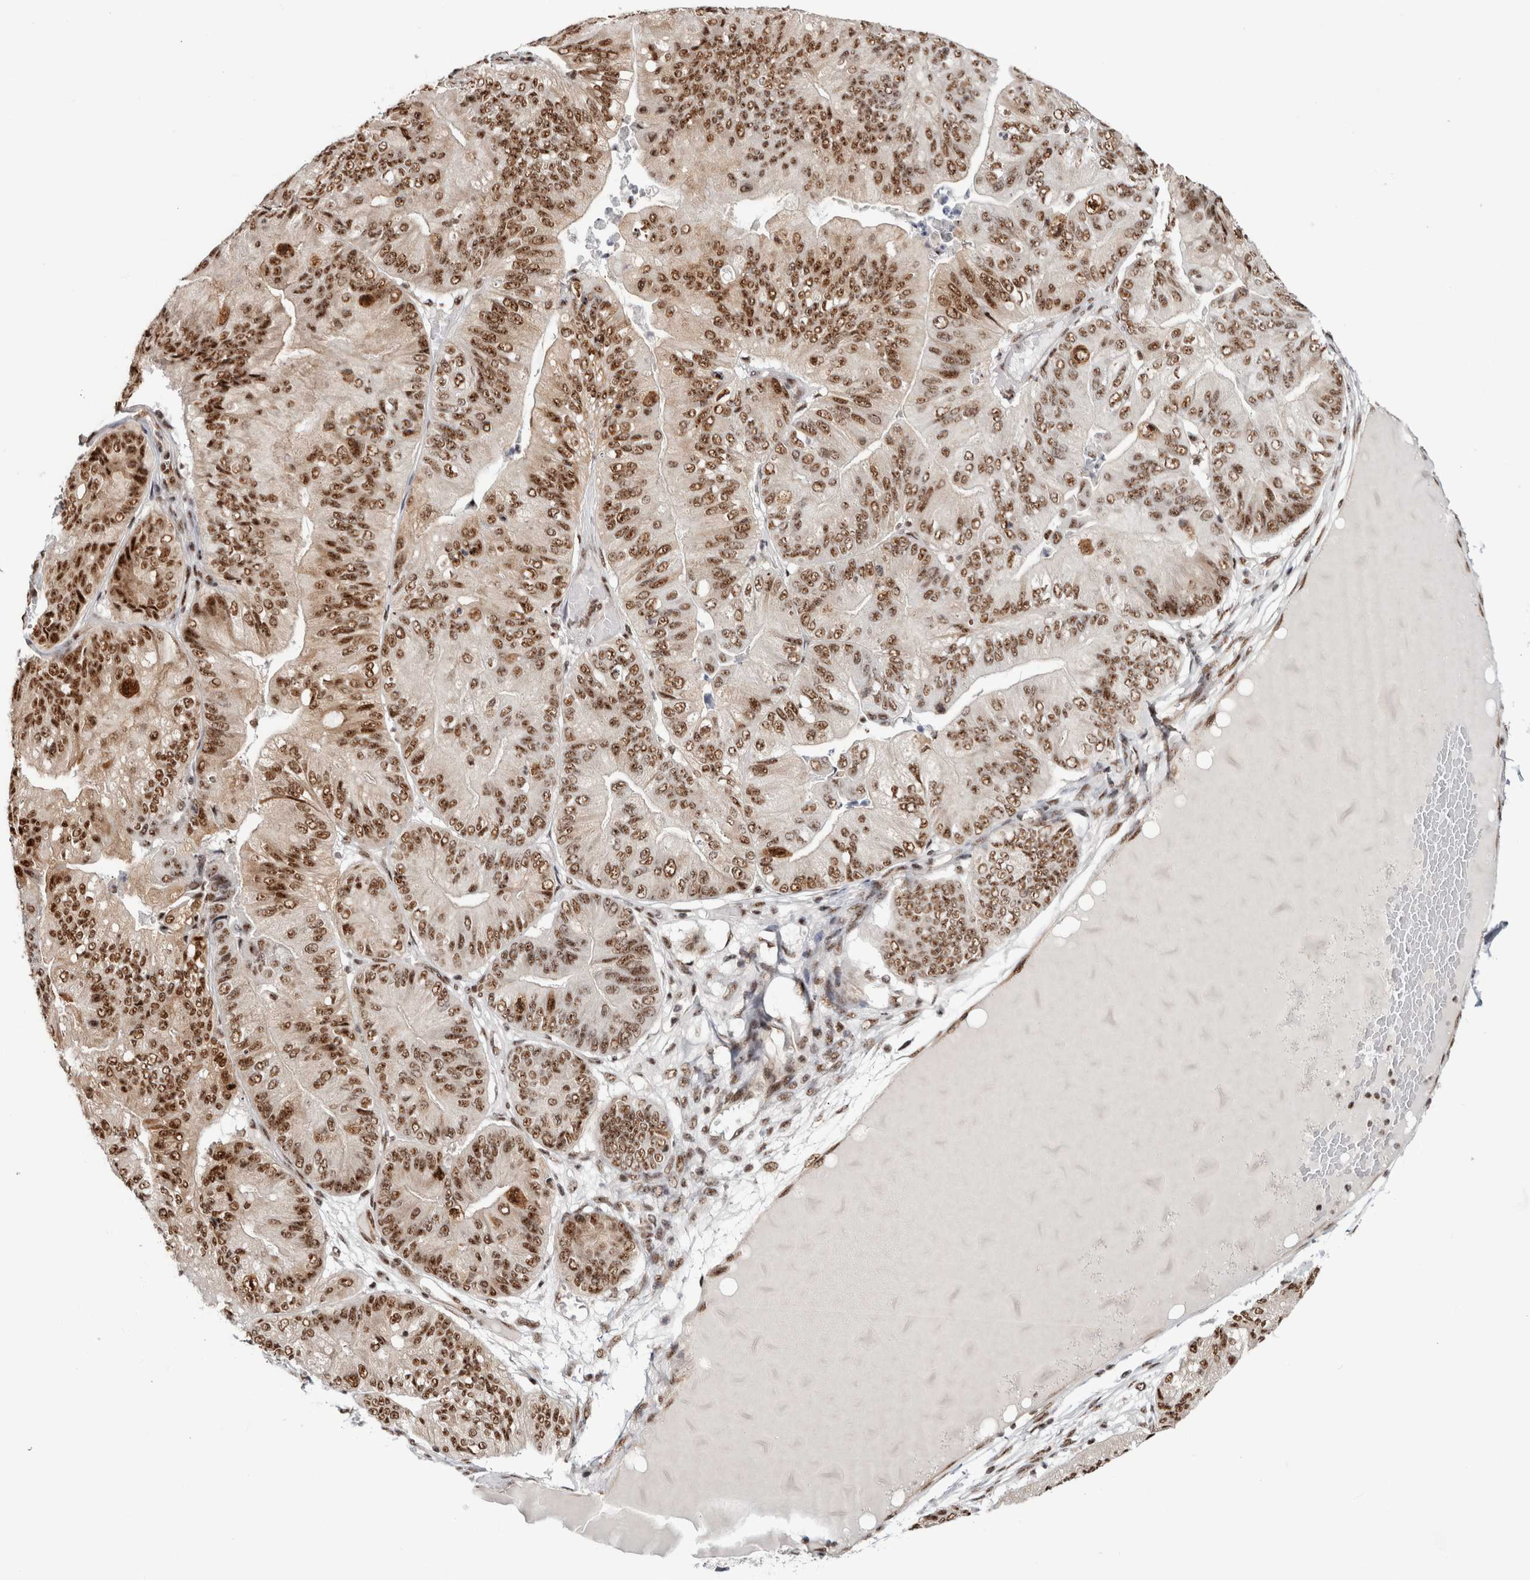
{"staining": {"intensity": "moderate", "quantity": ">75%", "location": "nuclear"}, "tissue": "ovarian cancer", "cell_type": "Tumor cells", "image_type": "cancer", "snomed": [{"axis": "morphology", "description": "Cystadenocarcinoma, mucinous, NOS"}, {"axis": "topography", "description": "Ovary"}], "caption": "This is an image of immunohistochemistry staining of ovarian cancer, which shows moderate positivity in the nuclear of tumor cells.", "gene": "MKNK1", "patient": {"sex": "female", "age": 61}}